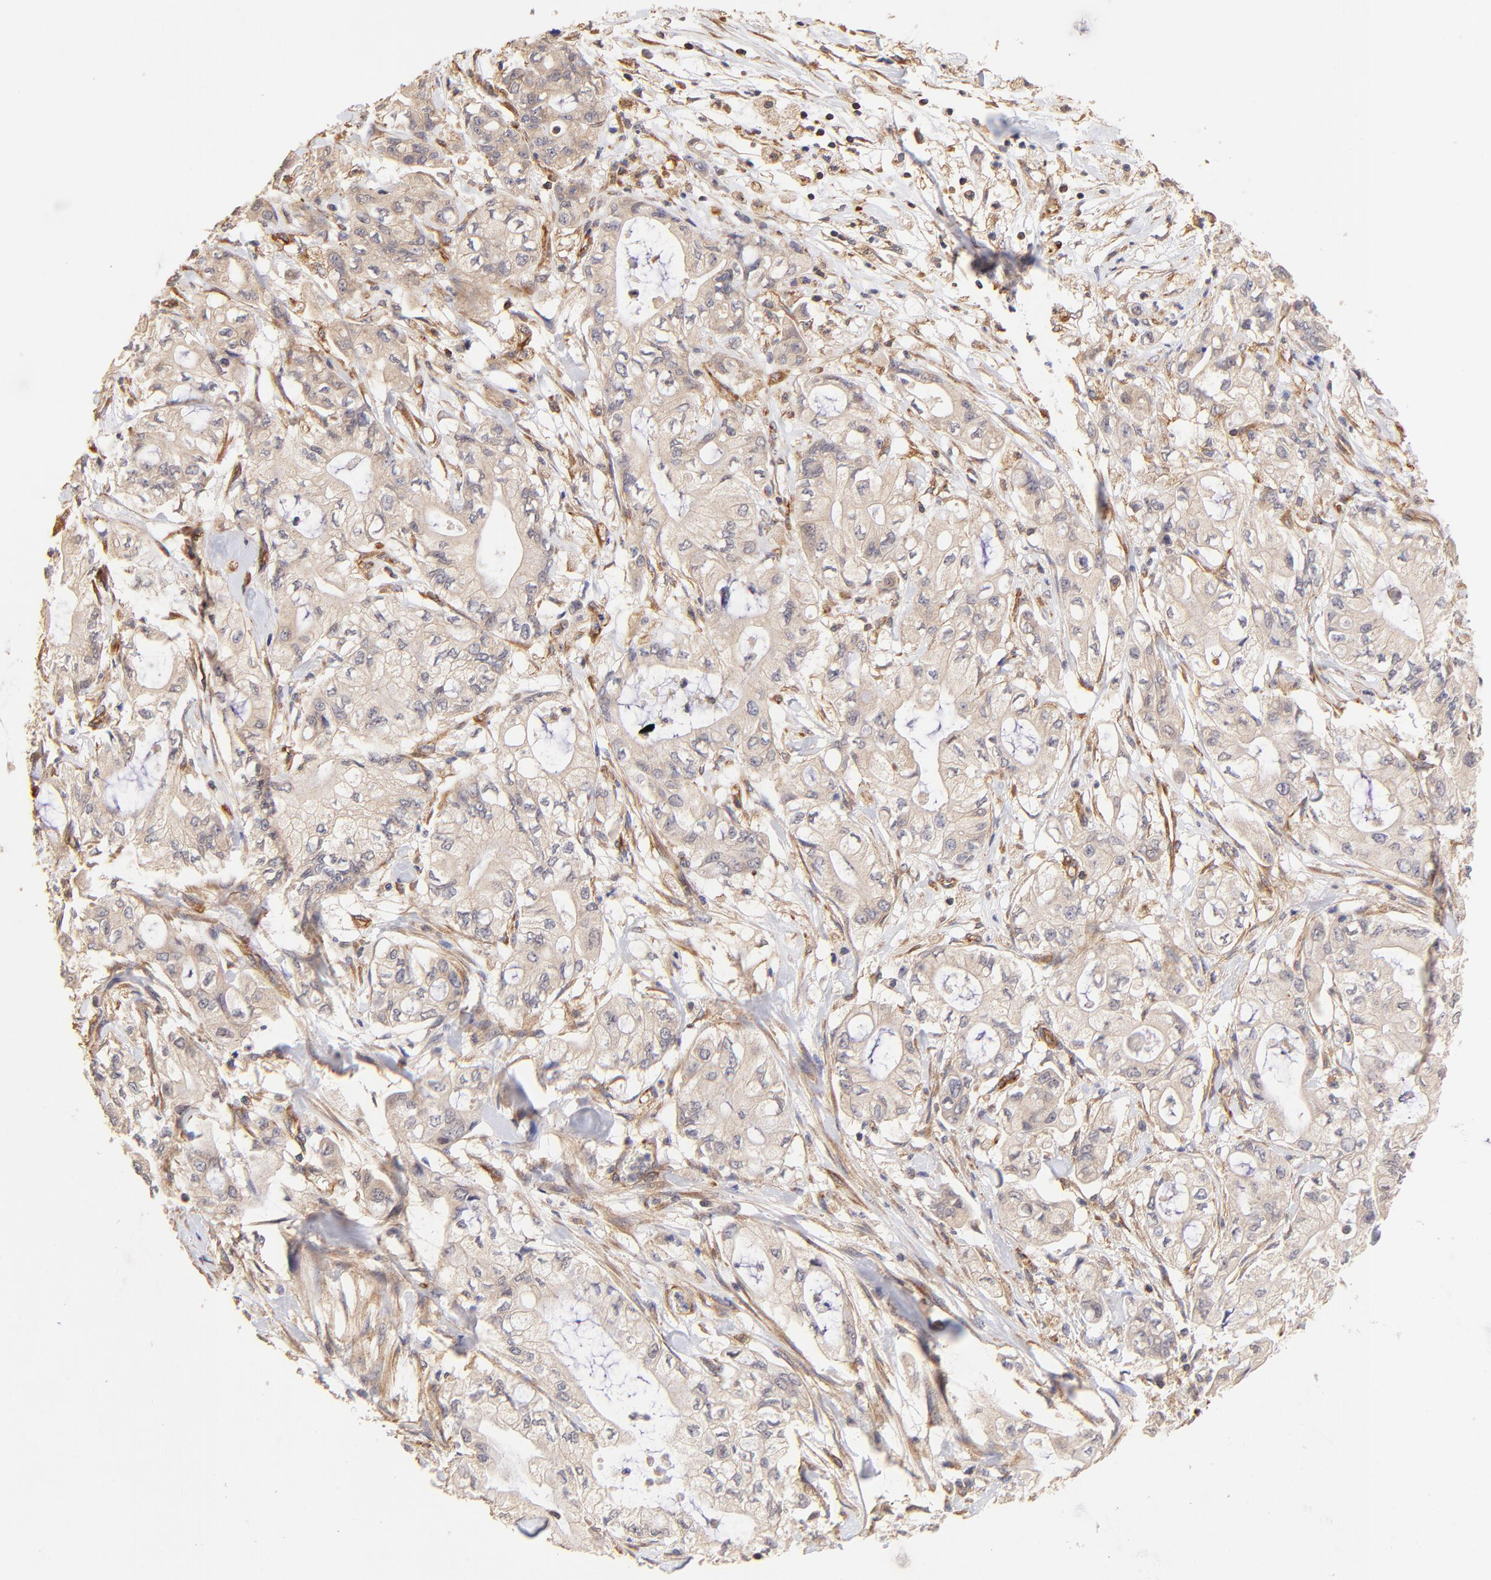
{"staining": {"intensity": "weak", "quantity": ">75%", "location": "cytoplasmic/membranous"}, "tissue": "pancreatic cancer", "cell_type": "Tumor cells", "image_type": "cancer", "snomed": [{"axis": "morphology", "description": "Adenocarcinoma, NOS"}, {"axis": "topography", "description": "Pancreas"}], "caption": "Adenocarcinoma (pancreatic) stained with DAB (3,3'-diaminobenzidine) immunohistochemistry (IHC) shows low levels of weak cytoplasmic/membranous expression in about >75% of tumor cells. (Brightfield microscopy of DAB IHC at high magnification).", "gene": "TNFAIP3", "patient": {"sex": "male", "age": 79}}